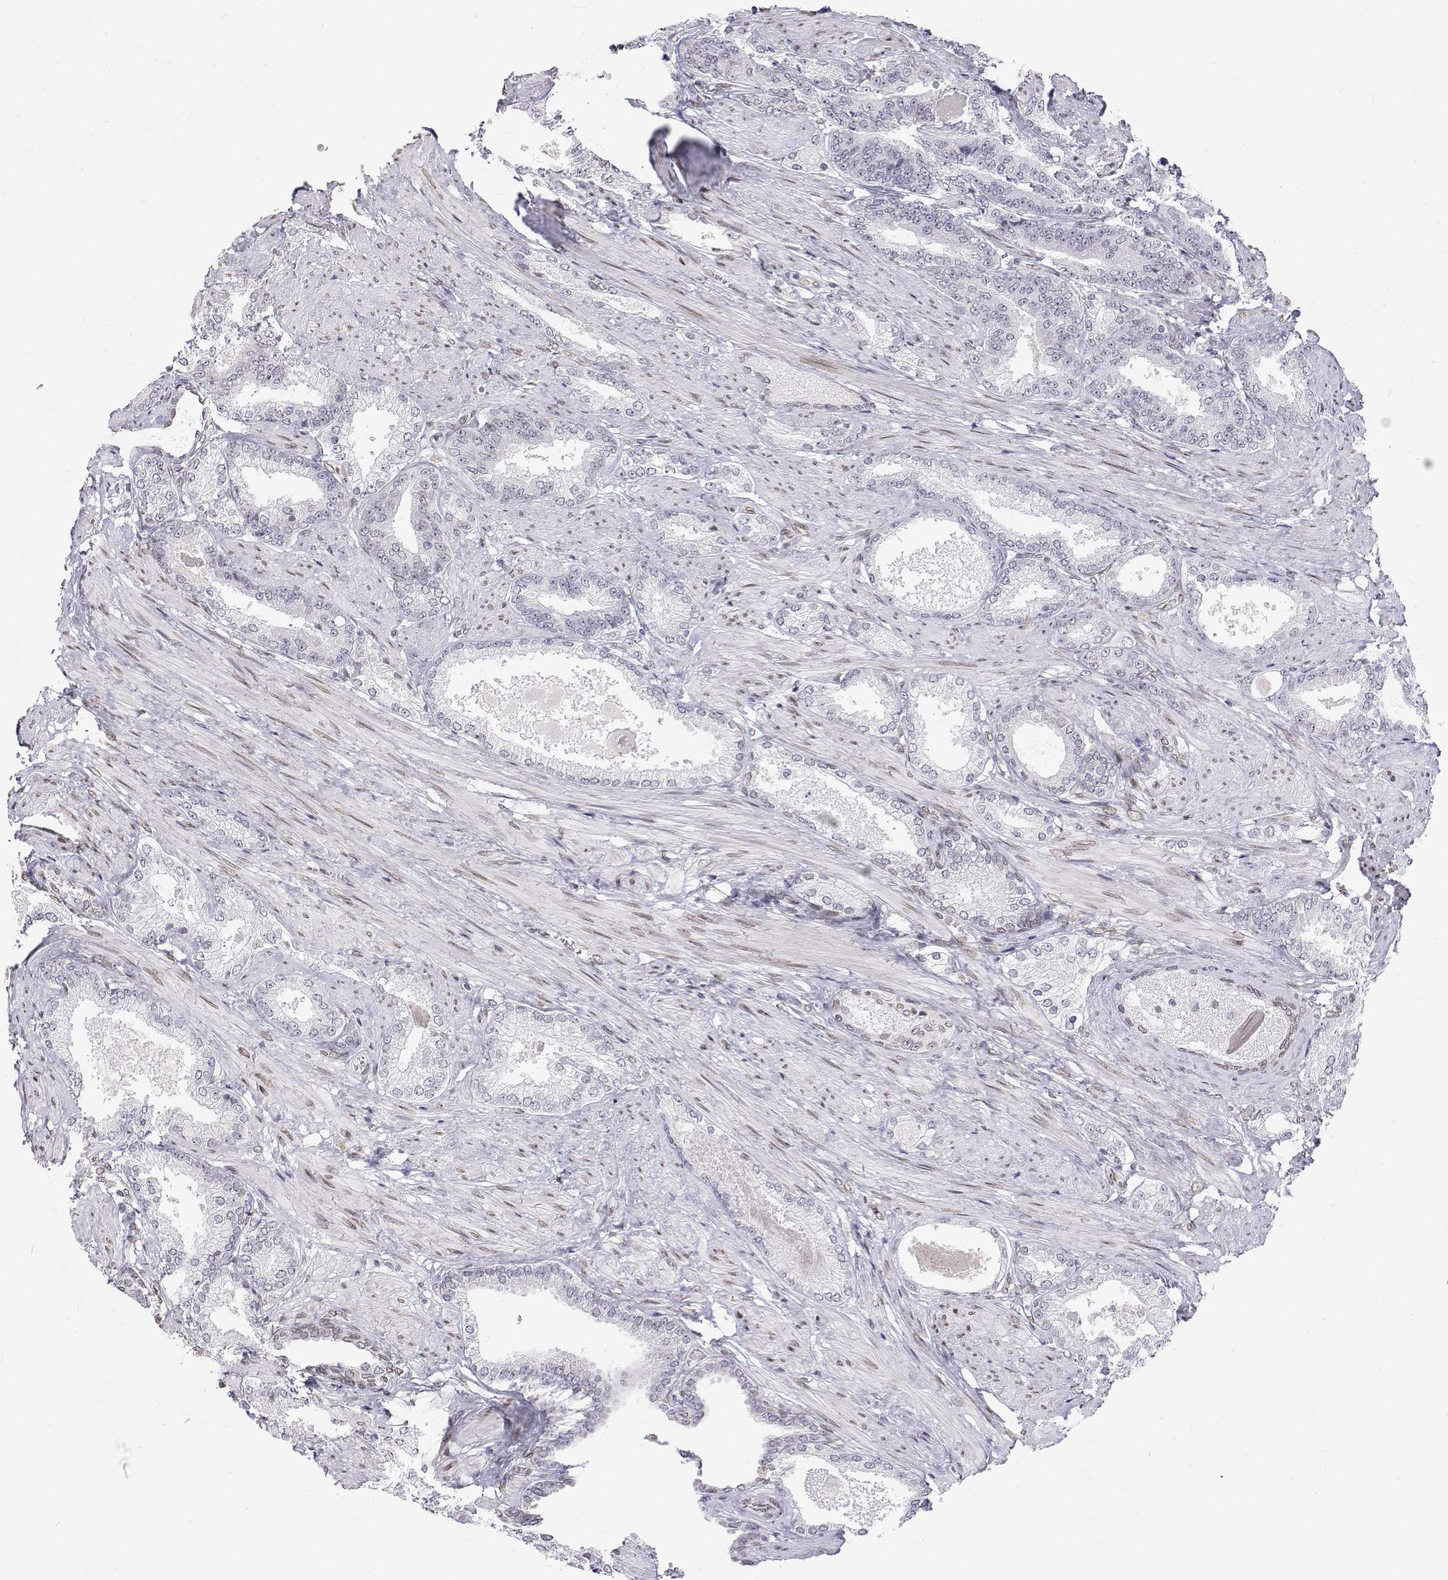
{"staining": {"intensity": "negative", "quantity": "none", "location": "none"}, "tissue": "prostate cancer", "cell_type": "Tumor cells", "image_type": "cancer", "snomed": [{"axis": "morphology", "description": "Adenocarcinoma, High grade"}, {"axis": "topography", "description": "Prostate and seminal vesicle, NOS"}], "caption": "DAB (3,3'-diaminobenzidine) immunohistochemical staining of human prostate cancer (adenocarcinoma (high-grade)) exhibits no significant staining in tumor cells. (DAB immunohistochemistry with hematoxylin counter stain).", "gene": "ZNF532", "patient": {"sex": "male", "age": 61}}